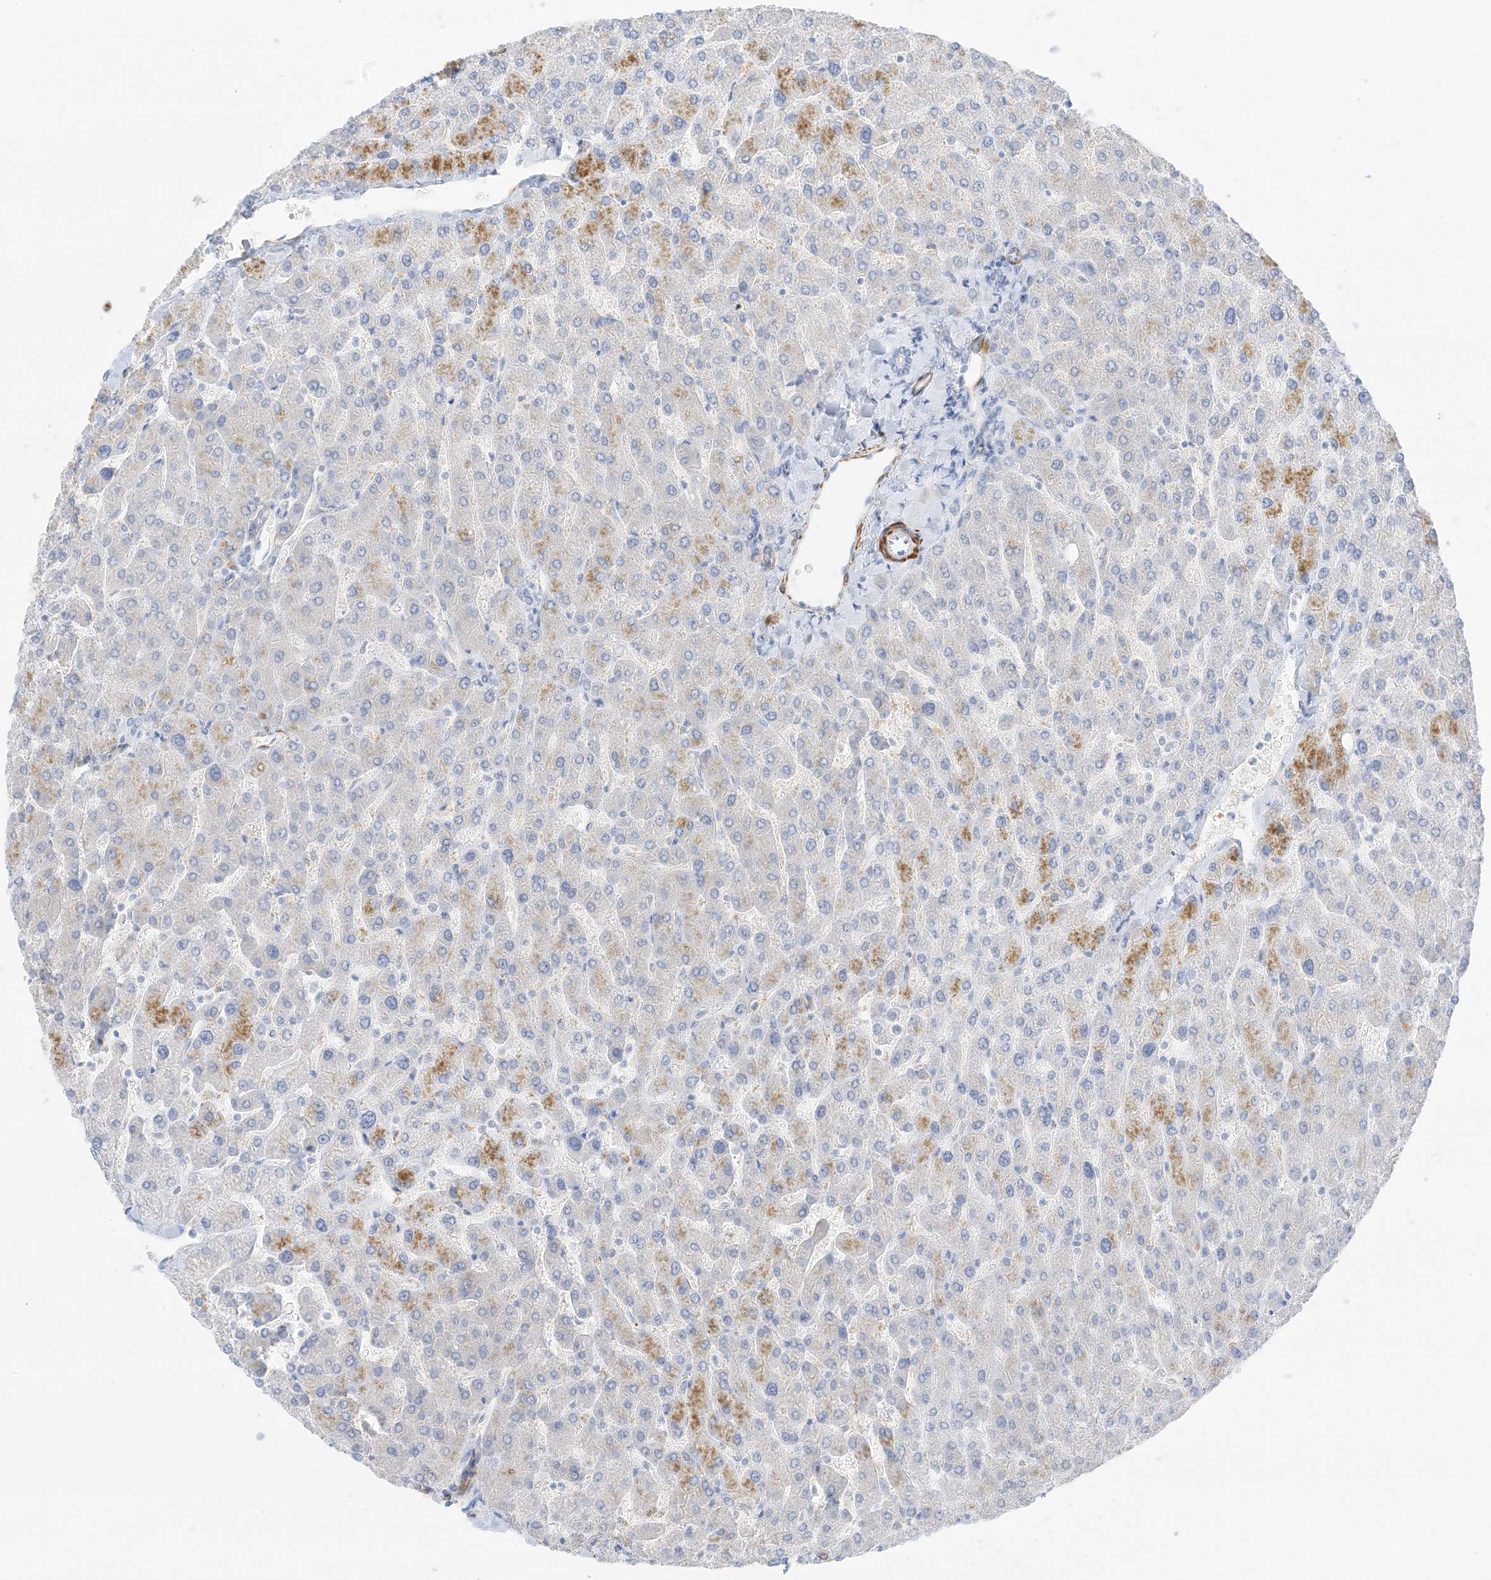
{"staining": {"intensity": "negative", "quantity": "none", "location": "none"}, "tissue": "liver", "cell_type": "Cholangiocytes", "image_type": "normal", "snomed": [{"axis": "morphology", "description": "Normal tissue, NOS"}, {"axis": "topography", "description": "Liver"}], "caption": "Liver stained for a protein using IHC displays no positivity cholangiocytes.", "gene": "SLC22A13", "patient": {"sex": "male", "age": 55}}